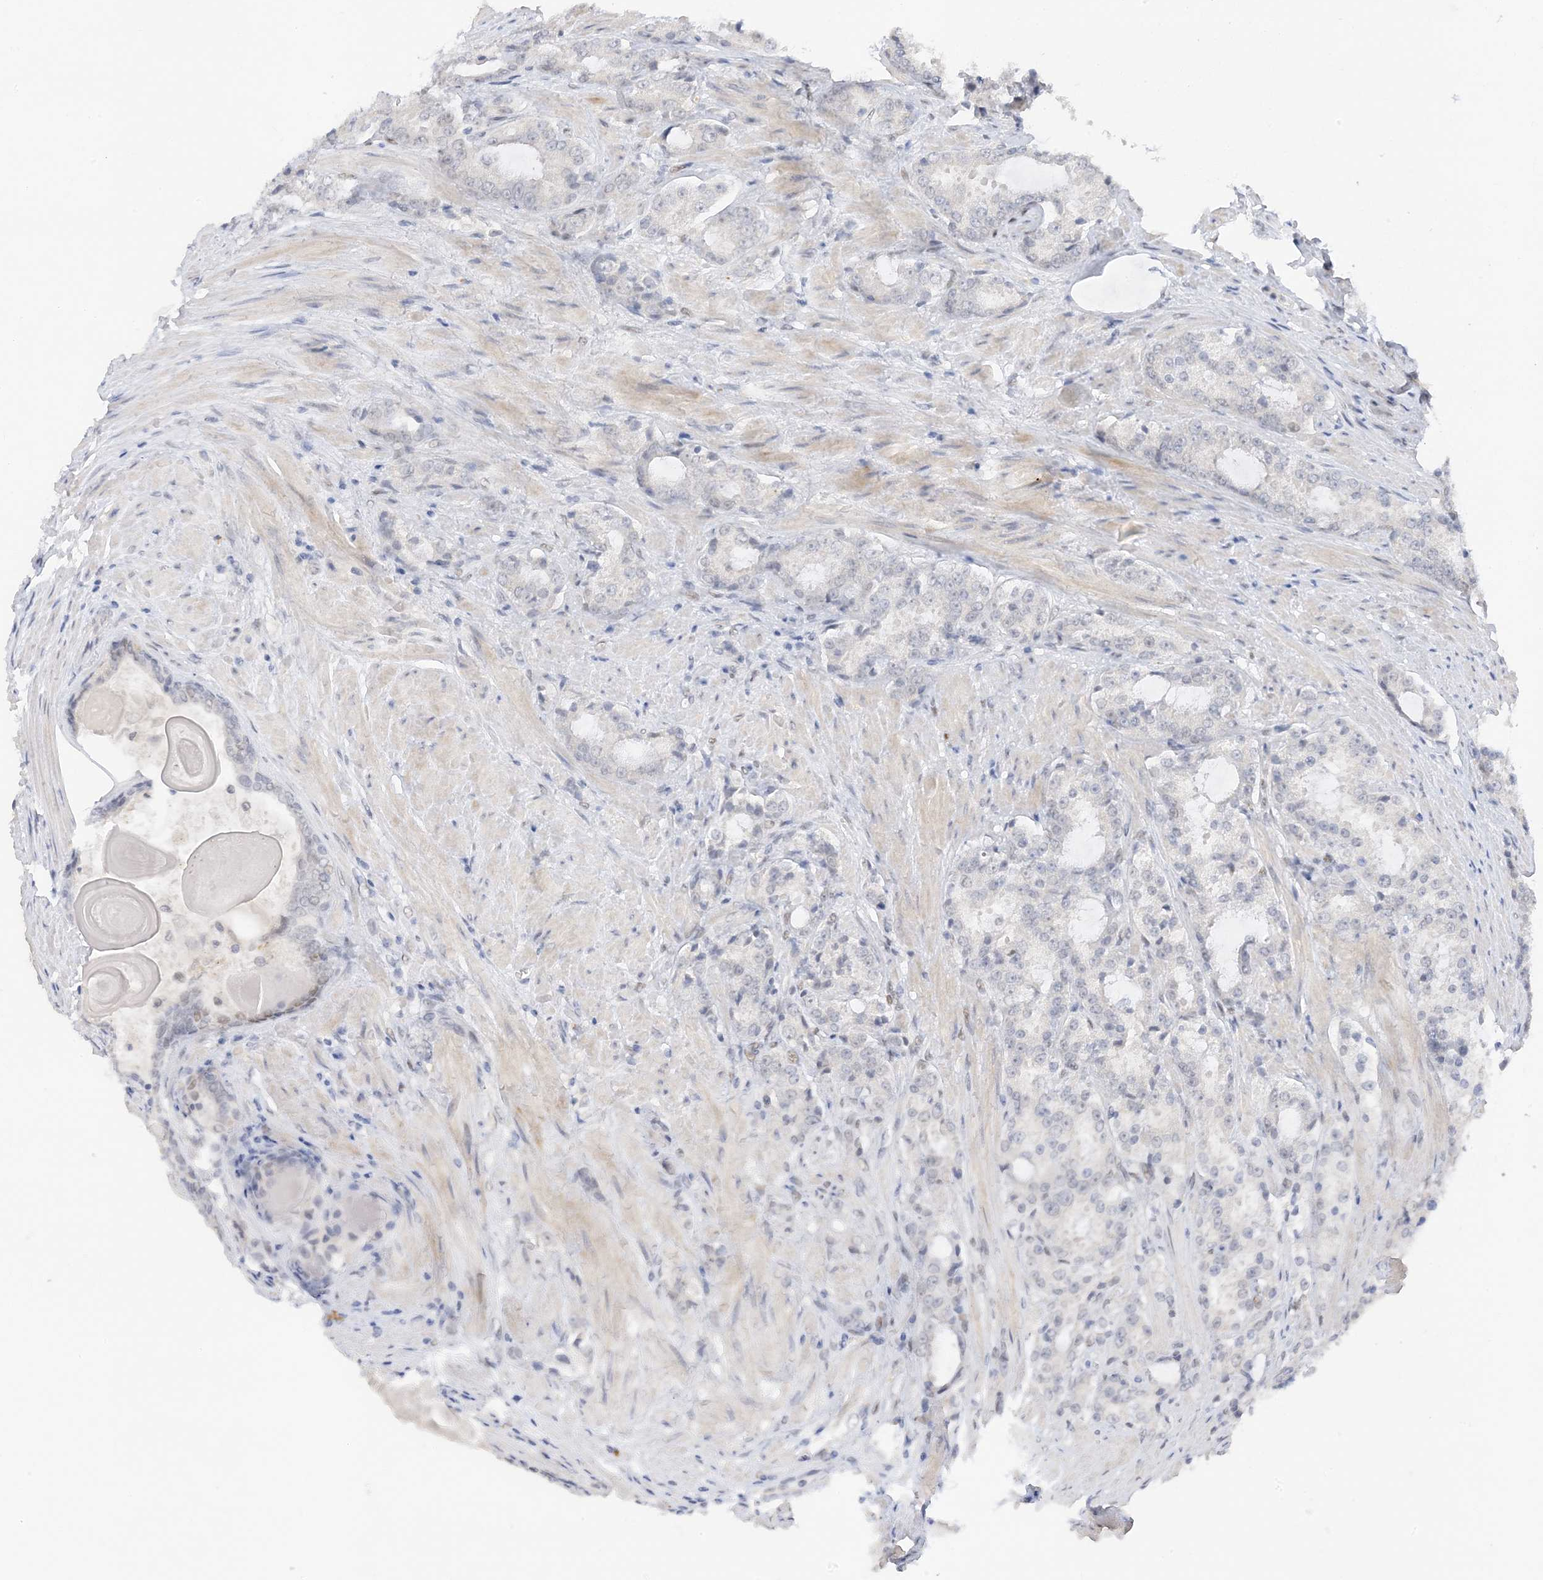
{"staining": {"intensity": "negative", "quantity": "none", "location": "none"}, "tissue": "prostate cancer", "cell_type": "Tumor cells", "image_type": "cancer", "snomed": [{"axis": "morphology", "description": "Adenocarcinoma, High grade"}, {"axis": "topography", "description": "Prostate"}], "caption": "Immunohistochemistry (IHC) of human prostate cancer demonstrates no expression in tumor cells. (DAB (3,3'-diaminobenzidine) IHC visualized using brightfield microscopy, high magnification).", "gene": "MSL3", "patient": {"sex": "male", "age": 66}}